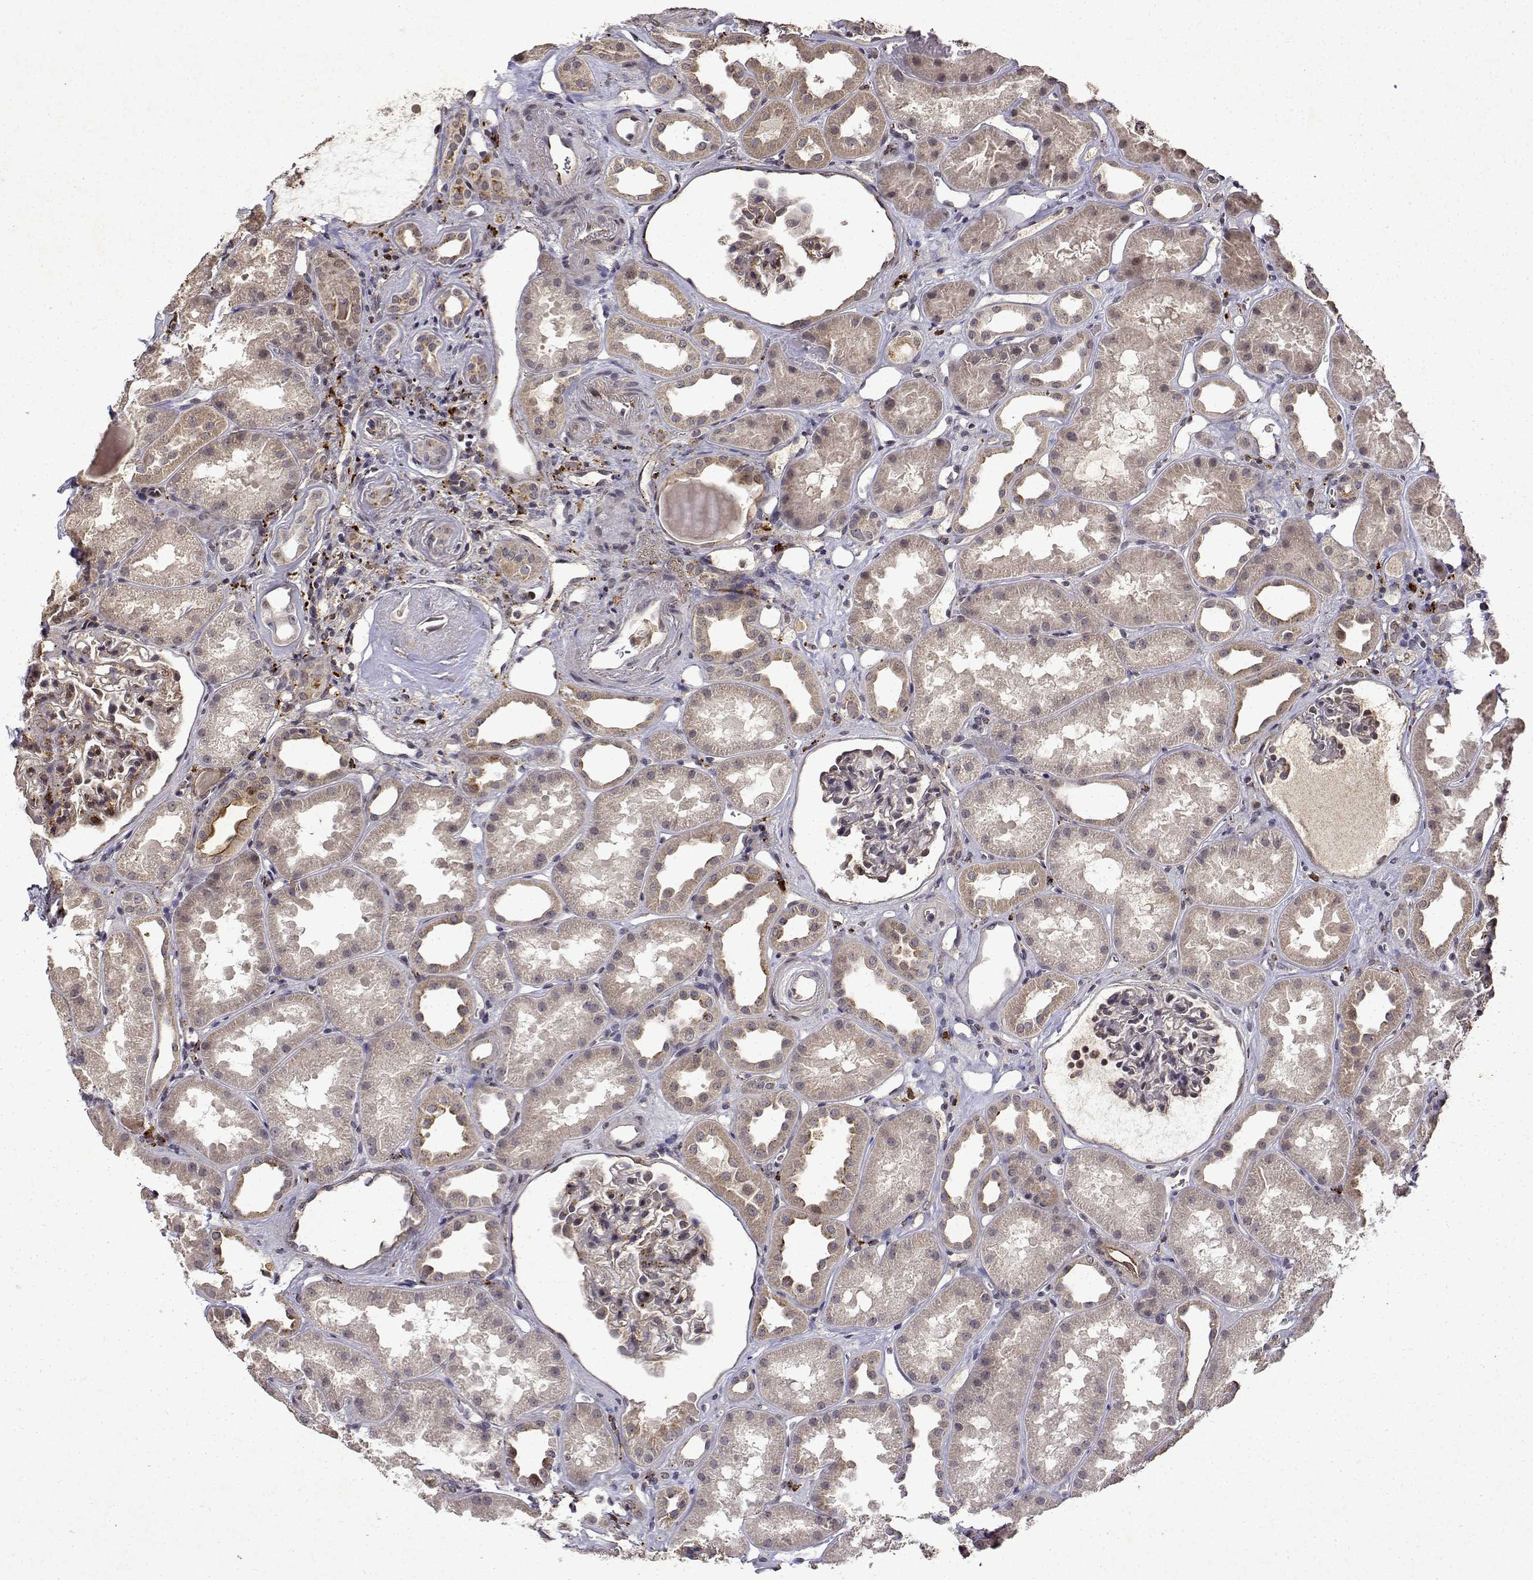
{"staining": {"intensity": "negative", "quantity": "none", "location": "none"}, "tissue": "kidney", "cell_type": "Cells in glomeruli", "image_type": "normal", "snomed": [{"axis": "morphology", "description": "Normal tissue, NOS"}, {"axis": "topography", "description": "Kidney"}], "caption": "Kidney was stained to show a protein in brown. There is no significant staining in cells in glomeruli. (Stains: DAB (3,3'-diaminobenzidine) immunohistochemistry (IHC) with hematoxylin counter stain, Microscopy: brightfield microscopy at high magnification).", "gene": "BDNF", "patient": {"sex": "male", "age": 61}}